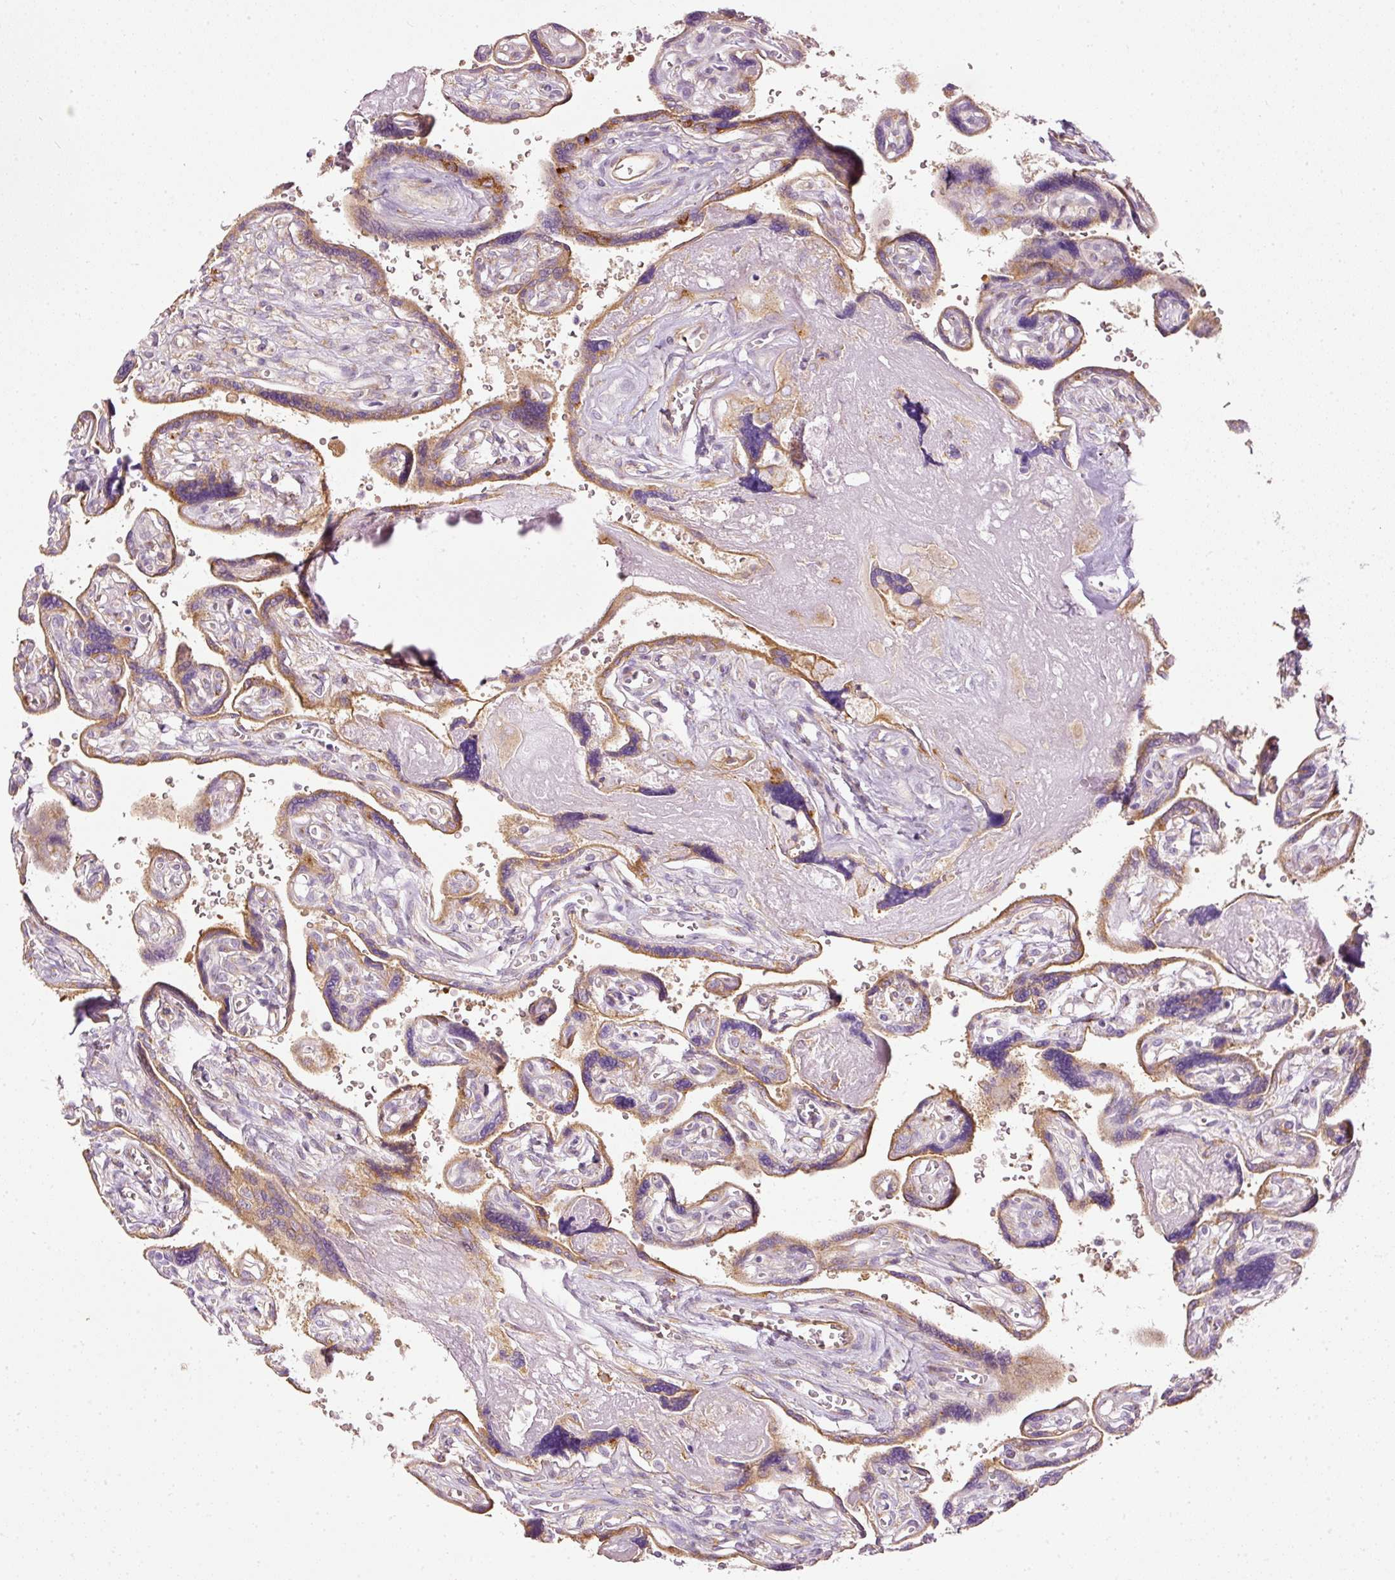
{"staining": {"intensity": "strong", "quantity": ">75%", "location": "cytoplasmic/membranous"}, "tissue": "placenta", "cell_type": "Decidual cells", "image_type": "normal", "snomed": [{"axis": "morphology", "description": "Normal tissue, NOS"}, {"axis": "topography", "description": "Placenta"}], "caption": "Immunohistochemistry staining of unremarkable placenta, which exhibits high levels of strong cytoplasmic/membranous positivity in about >75% of decidual cells indicating strong cytoplasmic/membranous protein staining. The staining was performed using DAB (brown) for protein detection and nuclei were counterstained in hematoxylin (blue).", "gene": "PAQR9", "patient": {"sex": "female", "age": 39}}